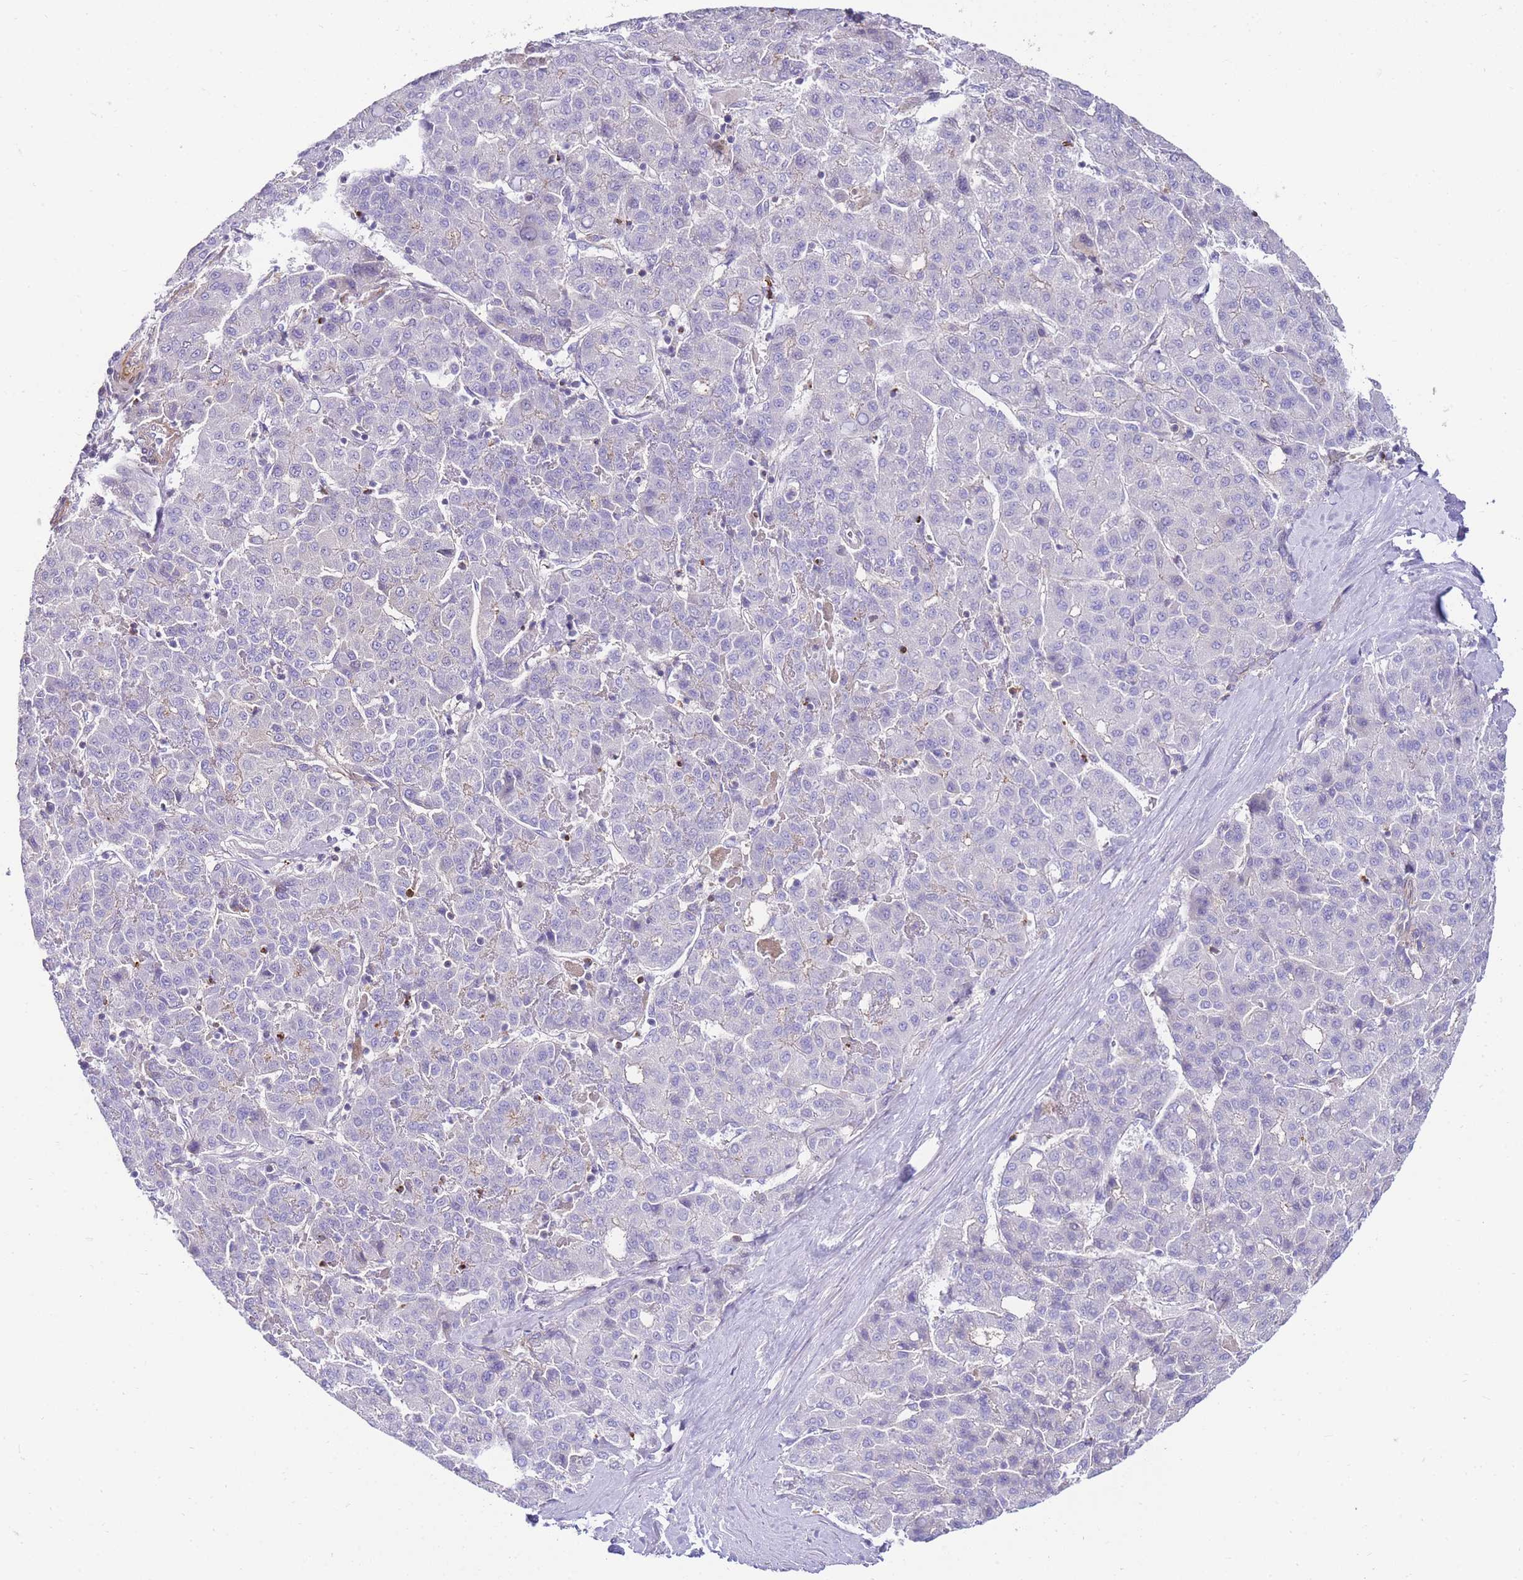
{"staining": {"intensity": "negative", "quantity": "none", "location": "none"}, "tissue": "liver cancer", "cell_type": "Tumor cells", "image_type": "cancer", "snomed": [{"axis": "morphology", "description": "Carcinoma, Hepatocellular, NOS"}, {"axis": "topography", "description": "Liver"}], "caption": "Immunohistochemistry photomicrograph of liver cancer stained for a protein (brown), which demonstrates no positivity in tumor cells.", "gene": "FBN3", "patient": {"sex": "male", "age": 65}}